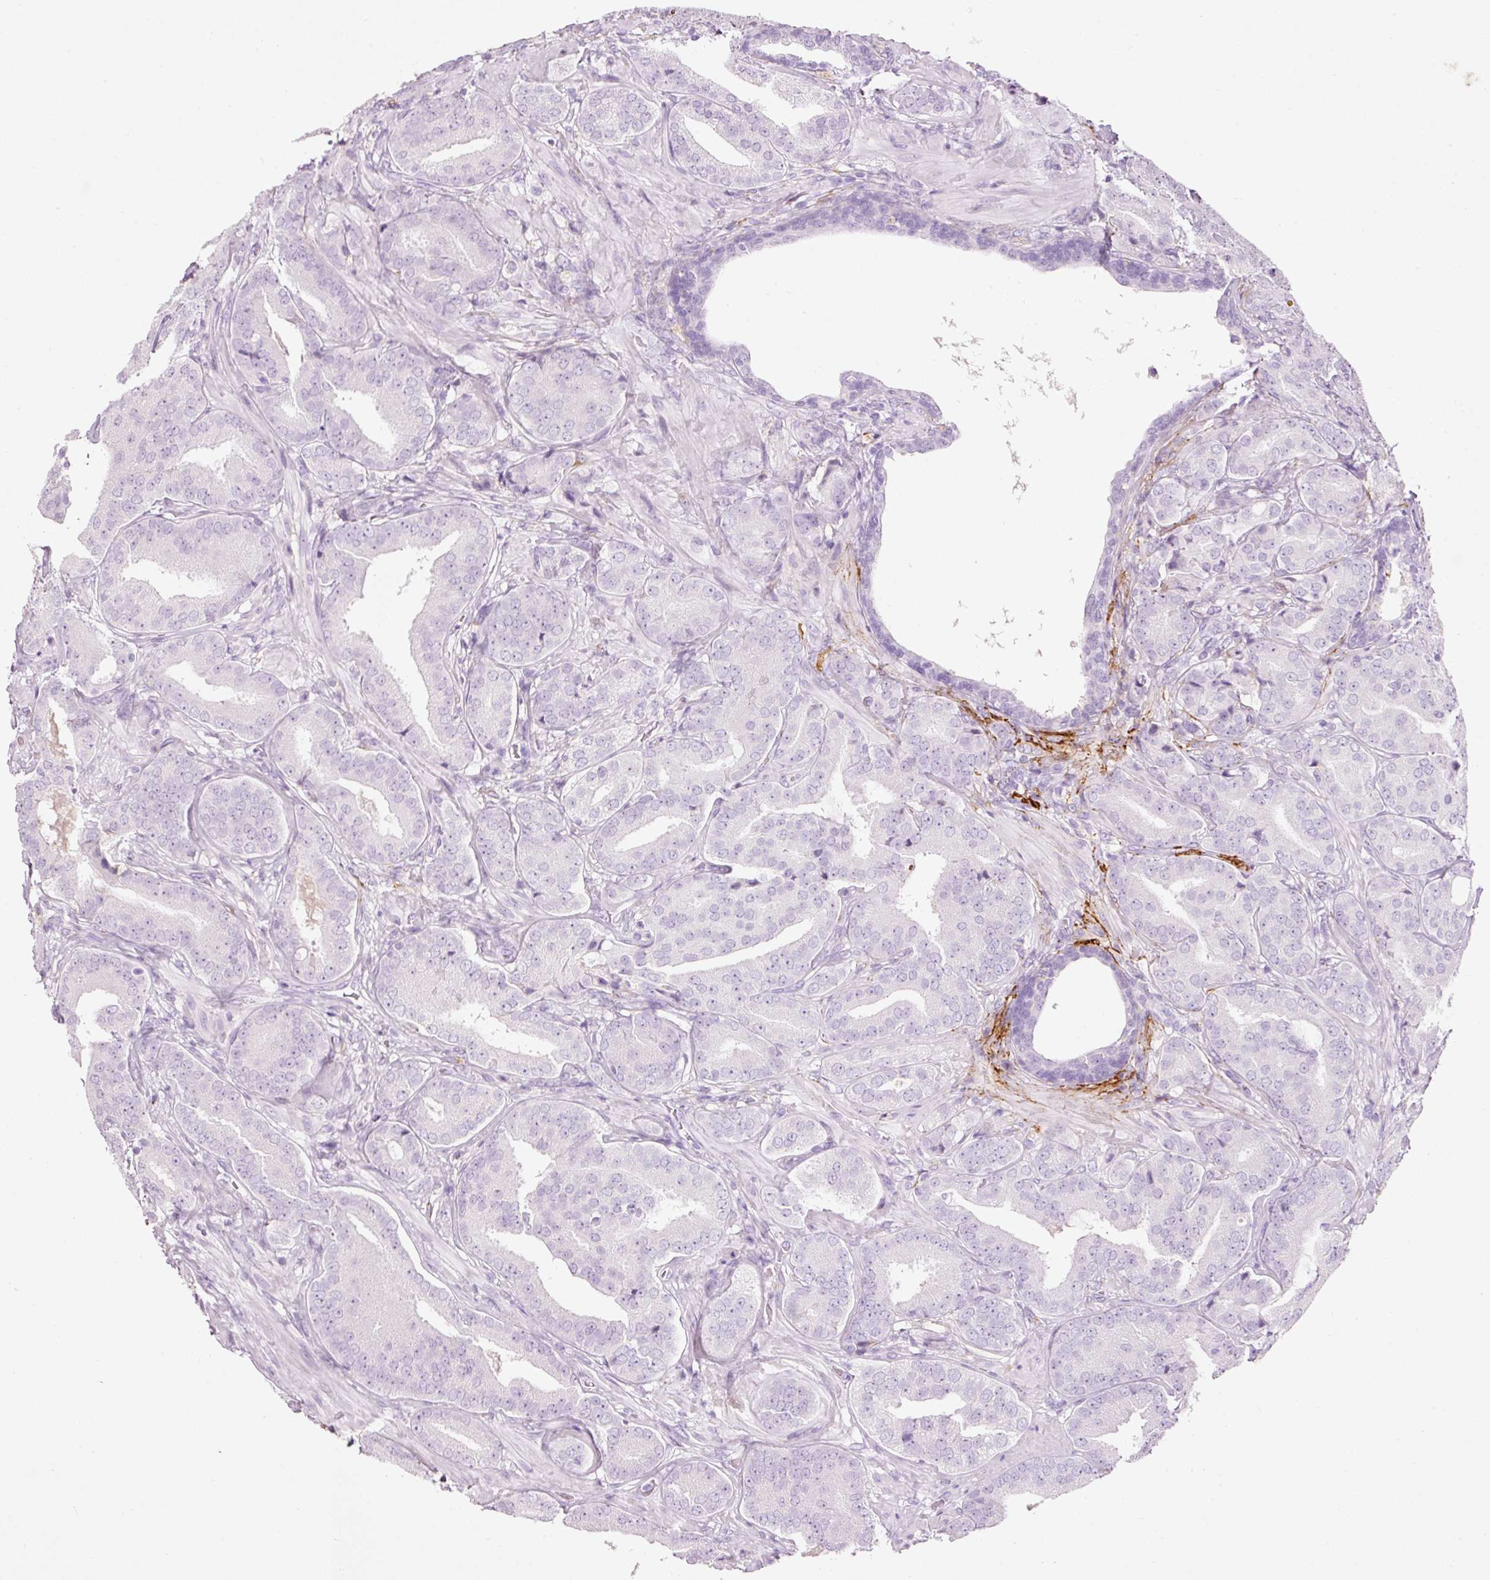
{"staining": {"intensity": "negative", "quantity": "none", "location": "none"}, "tissue": "prostate cancer", "cell_type": "Tumor cells", "image_type": "cancer", "snomed": [{"axis": "morphology", "description": "Adenocarcinoma, High grade"}, {"axis": "topography", "description": "Prostate"}], "caption": "An immunohistochemistry (IHC) photomicrograph of prostate high-grade adenocarcinoma is shown. There is no staining in tumor cells of prostate high-grade adenocarcinoma.", "gene": "MFAP4", "patient": {"sex": "male", "age": 63}}